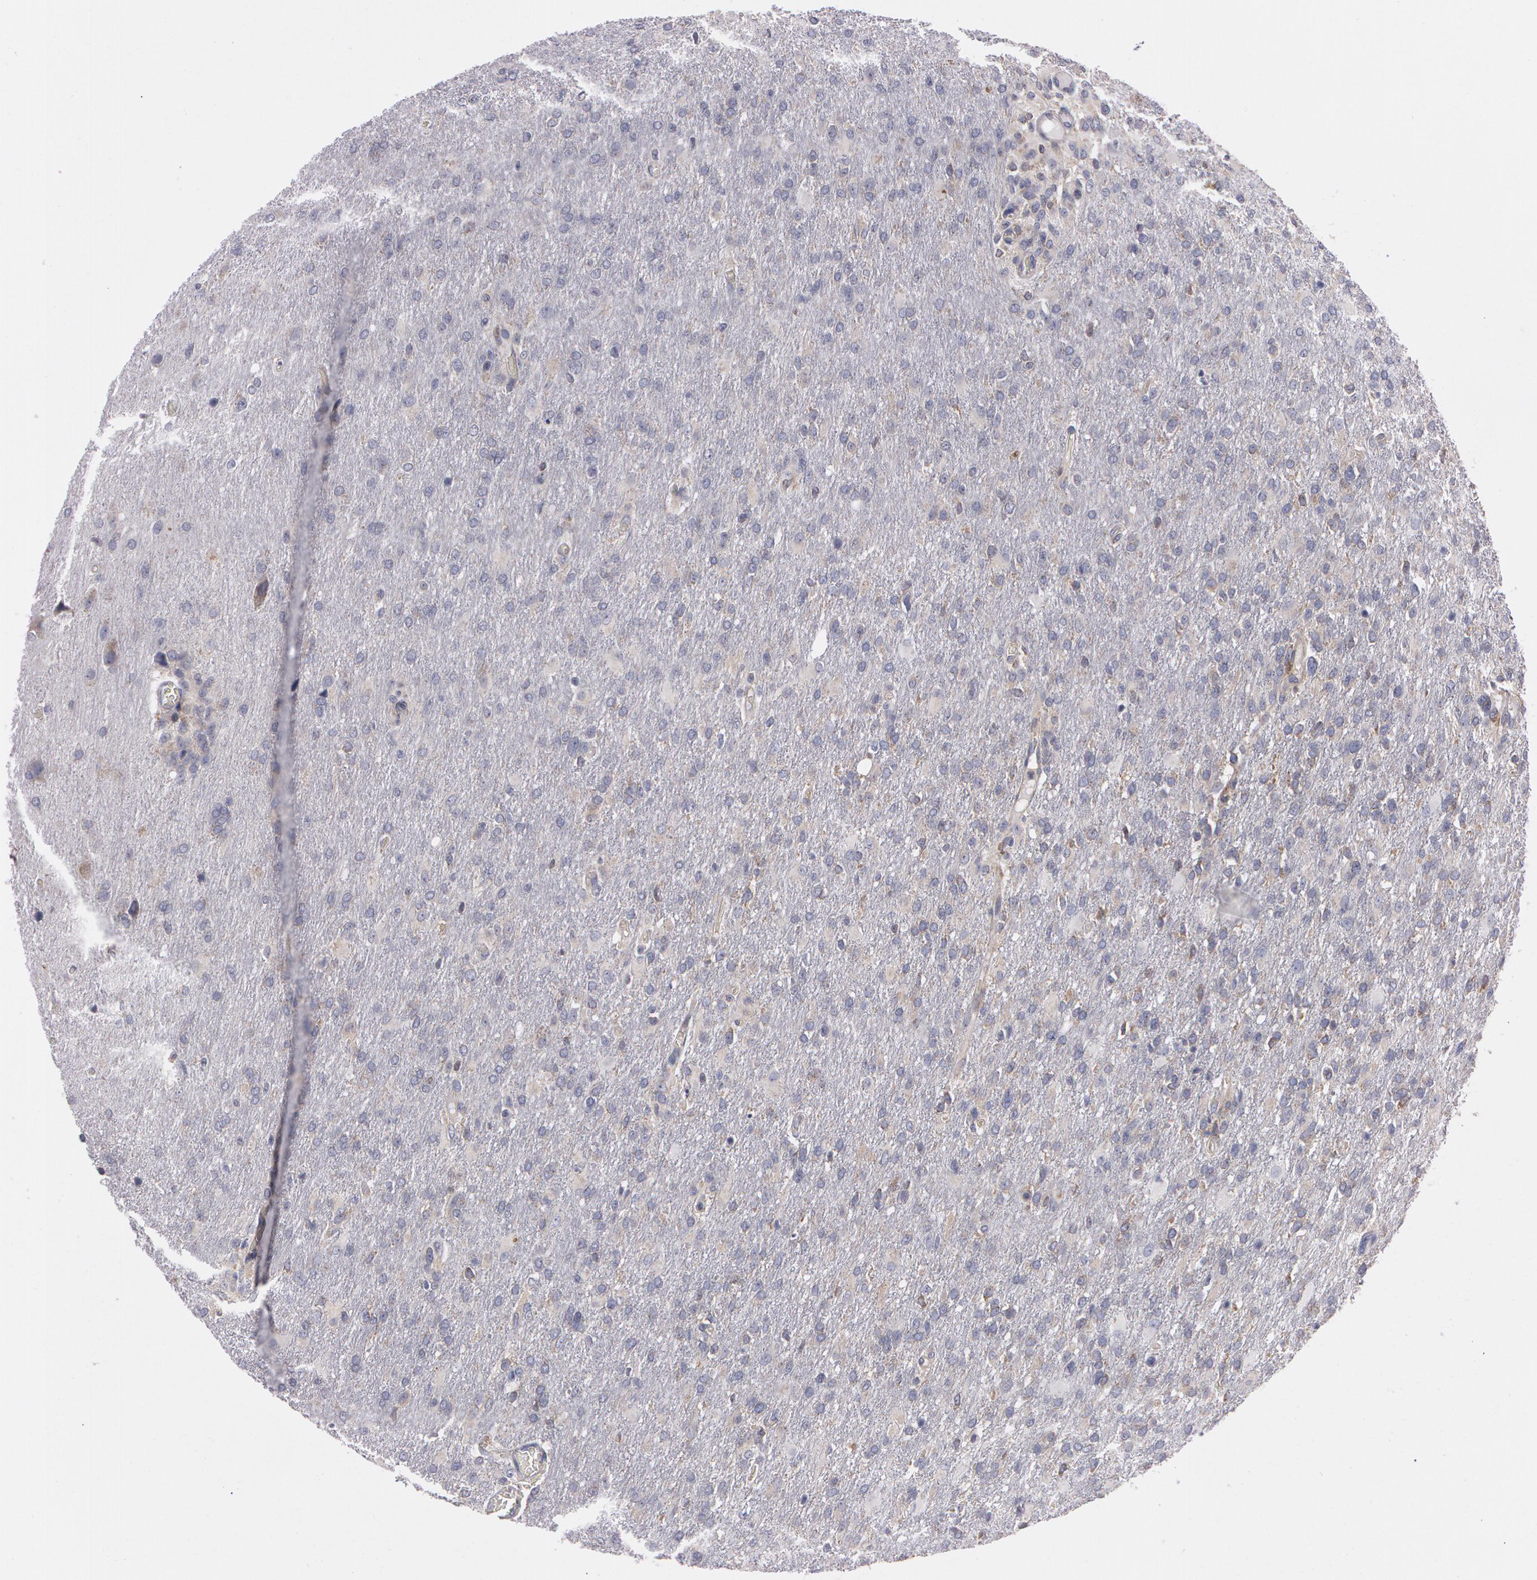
{"staining": {"intensity": "negative", "quantity": "none", "location": "none"}, "tissue": "glioma", "cell_type": "Tumor cells", "image_type": "cancer", "snomed": [{"axis": "morphology", "description": "Glioma, malignant, High grade"}, {"axis": "topography", "description": "Brain"}], "caption": "A high-resolution image shows IHC staining of glioma, which displays no significant staining in tumor cells.", "gene": "NEK9", "patient": {"sex": "male", "age": 68}}